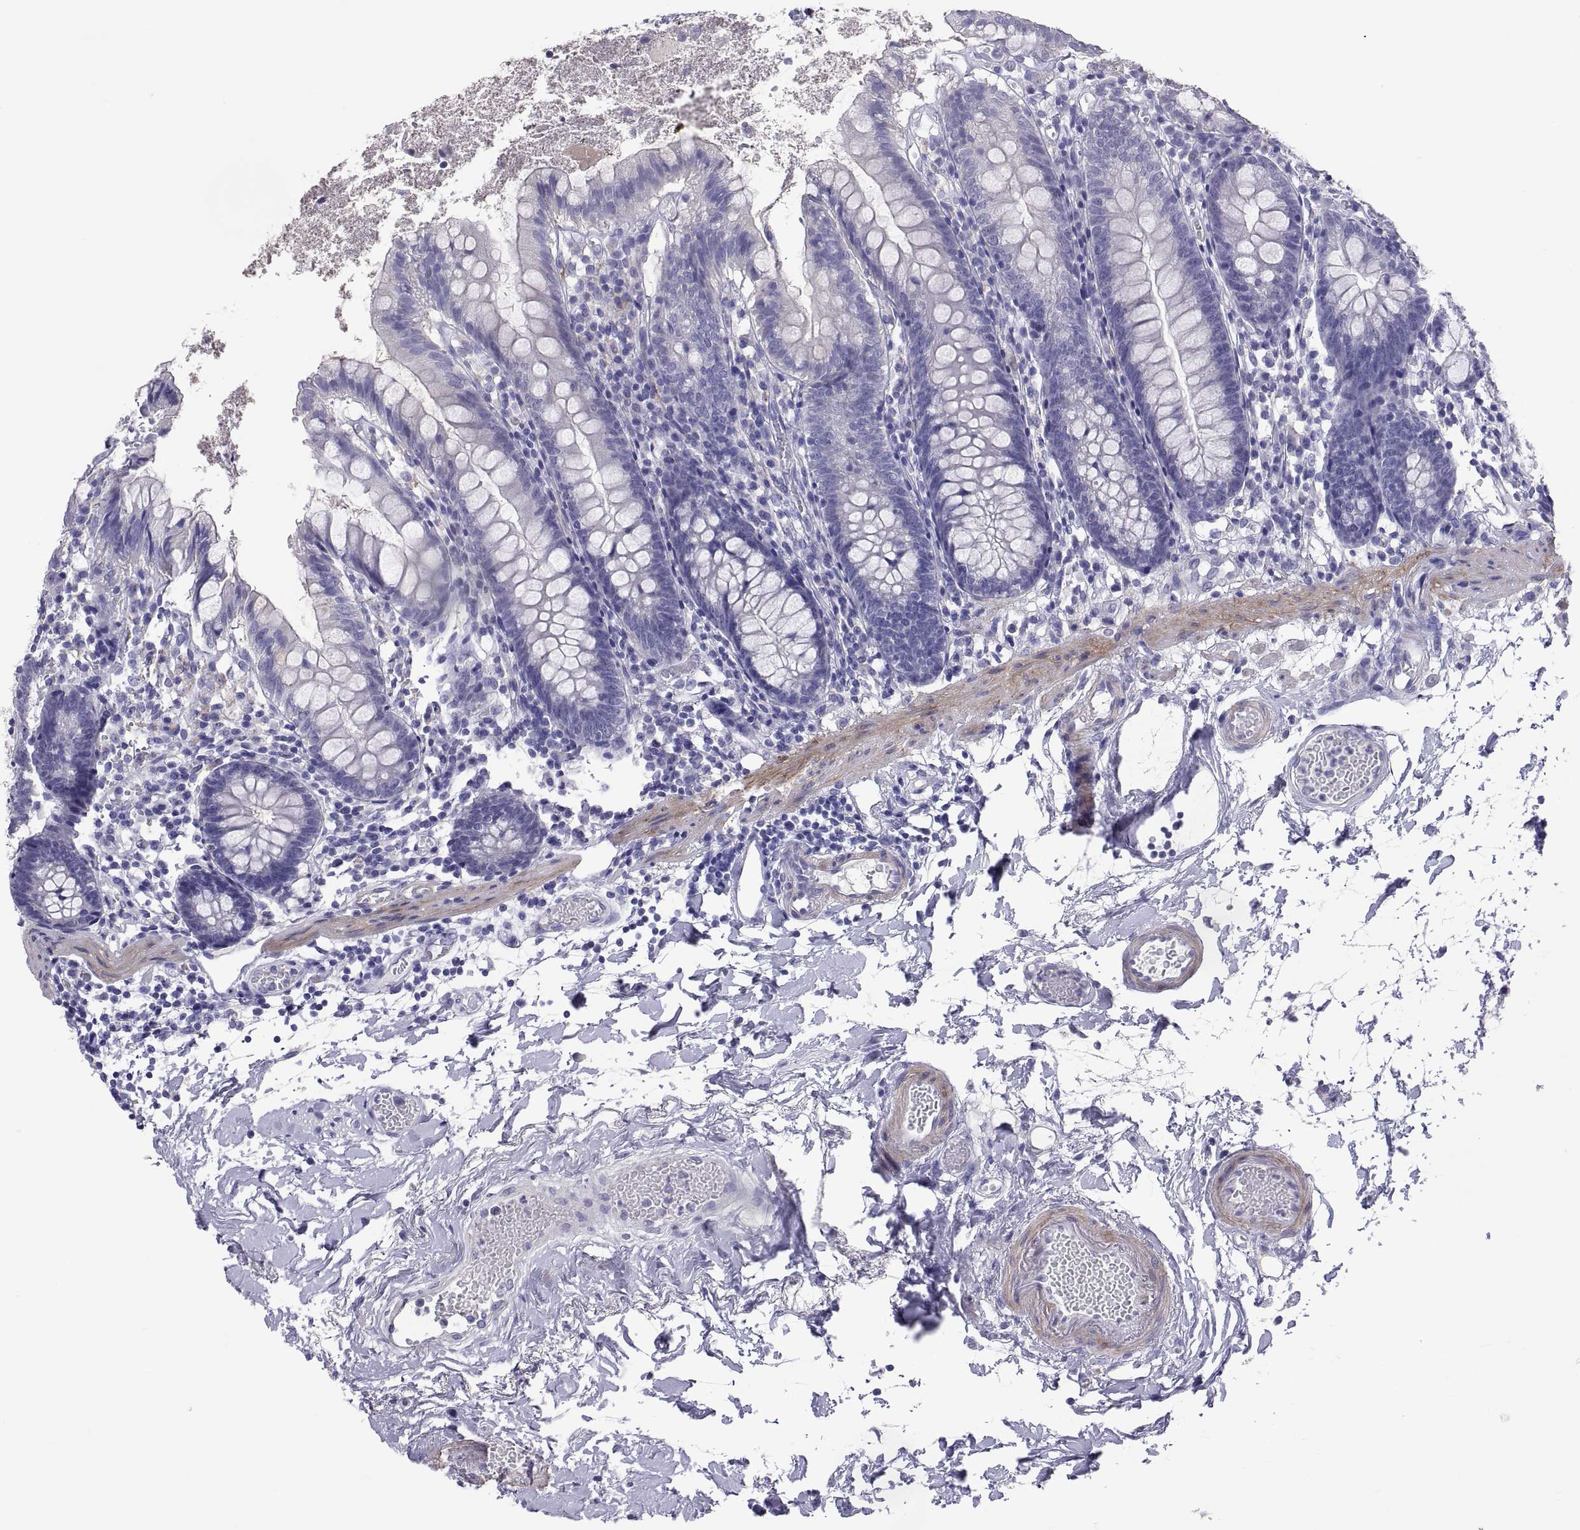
{"staining": {"intensity": "negative", "quantity": "none", "location": "none"}, "tissue": "small intestine", "cell_type": "Glandular cells", "image_type": "normal", "snomed": [{"axis": "morphology", "description": "Normal tissue, NOS"}, {"axis": "topography", "description": "Small intestine"}], "caption": "Immunohistochemistry of benign small intestine exhibits no staining in glandular cells.", "gene": "BSPH1", "patient": {"sex": "female", "age": 90}}